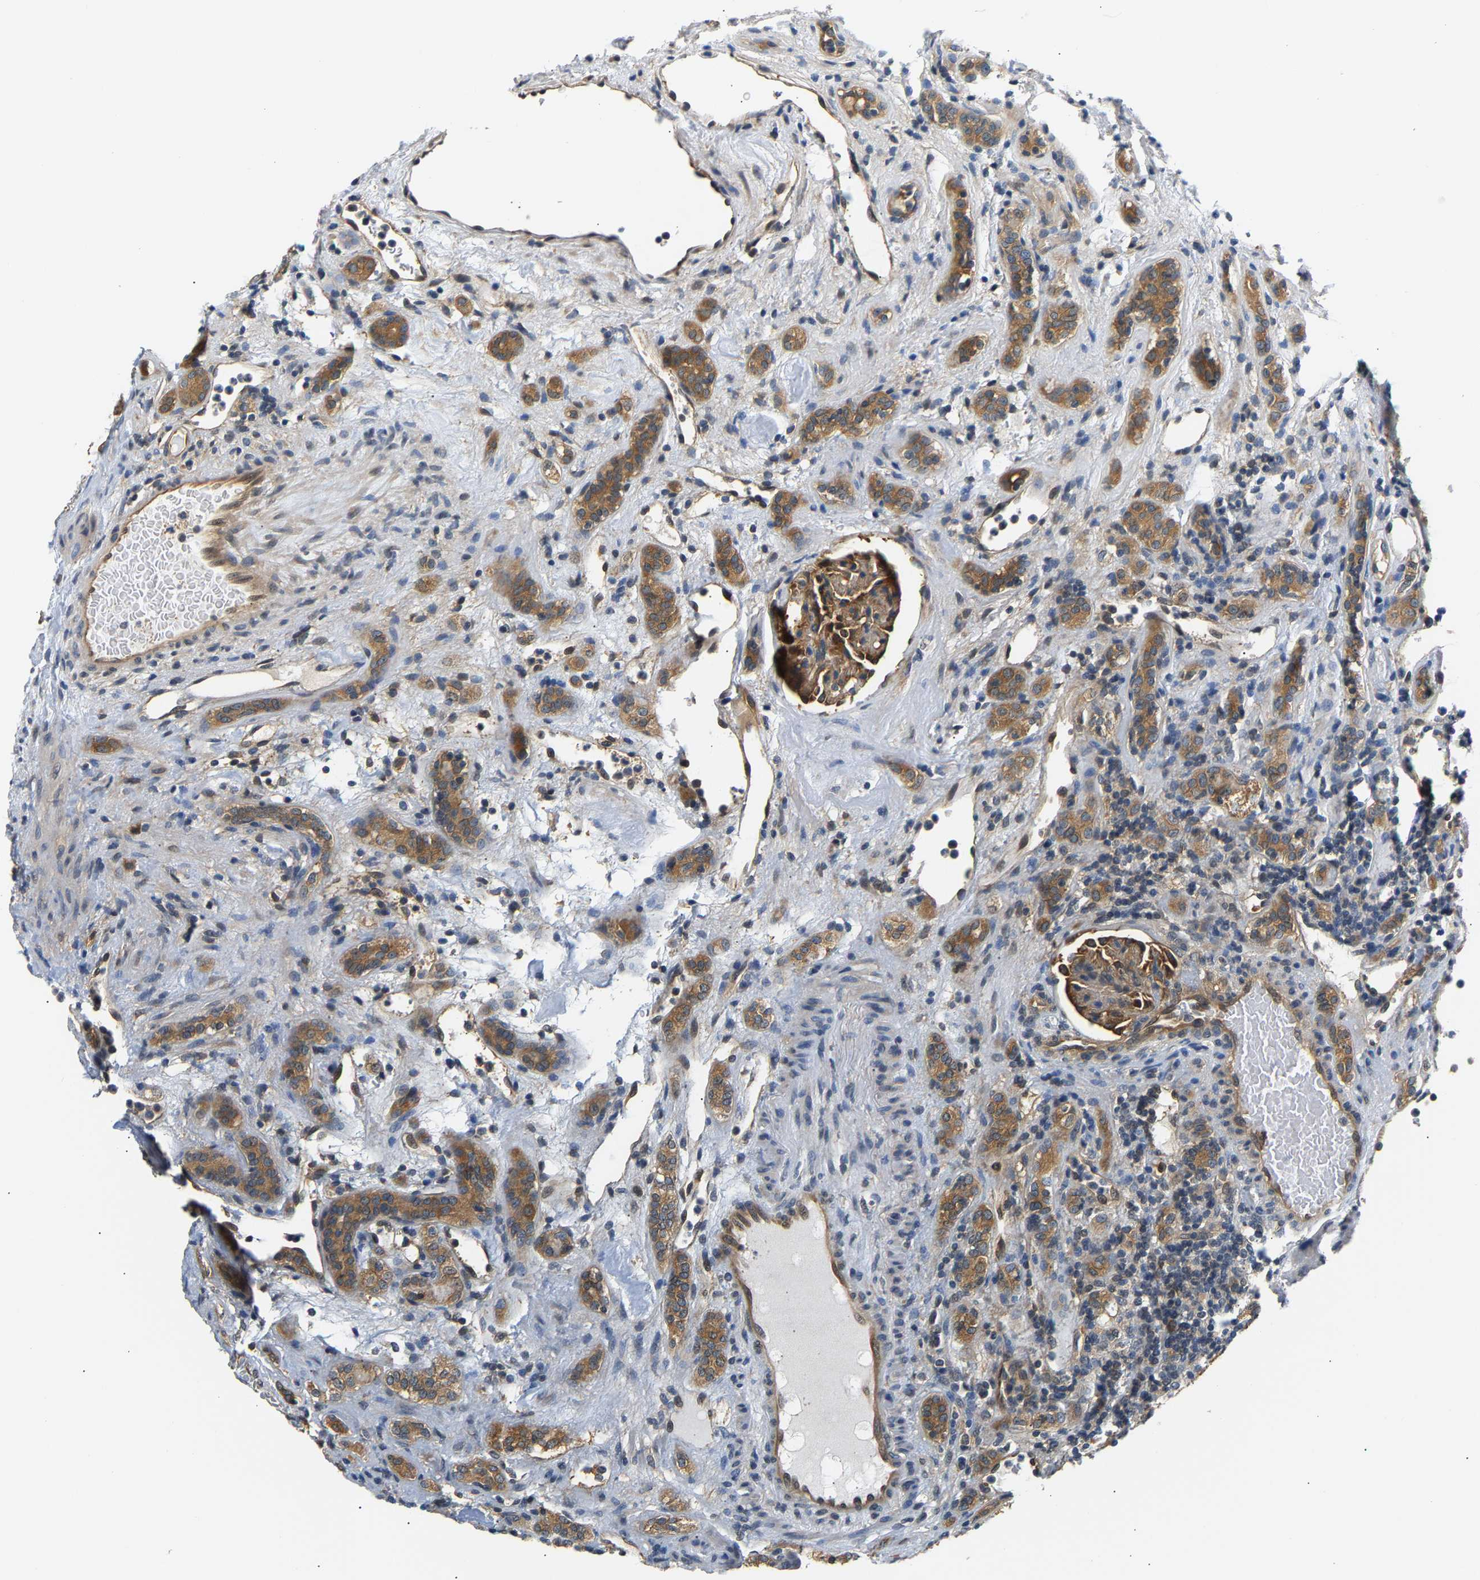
{"staining": {"intensity": "moderate", "quantity": ">75%", "location": "cytoplasmic/membranous"}, "tissue": "renal cancer", "cell_type": "Tumor cells", "image_type": "cancer", "snomed": [{"axis": "morphology", "description": "Normal tissue, NOS"}, {"axis": "morphology", "description": "Adenocarcinoma, NOS"}, {"axis": "topography", "description": "Kidney"}], "caption": "A medium amount of moderate cytoplasmic/membranous staining is present in approximately >75% of tumor cells in adenocarcinoma (renal) tissue. Nuclei are stained in blue.", "gene": "ARHGEF12", "patient": {"sex": "female", "age": 72}}